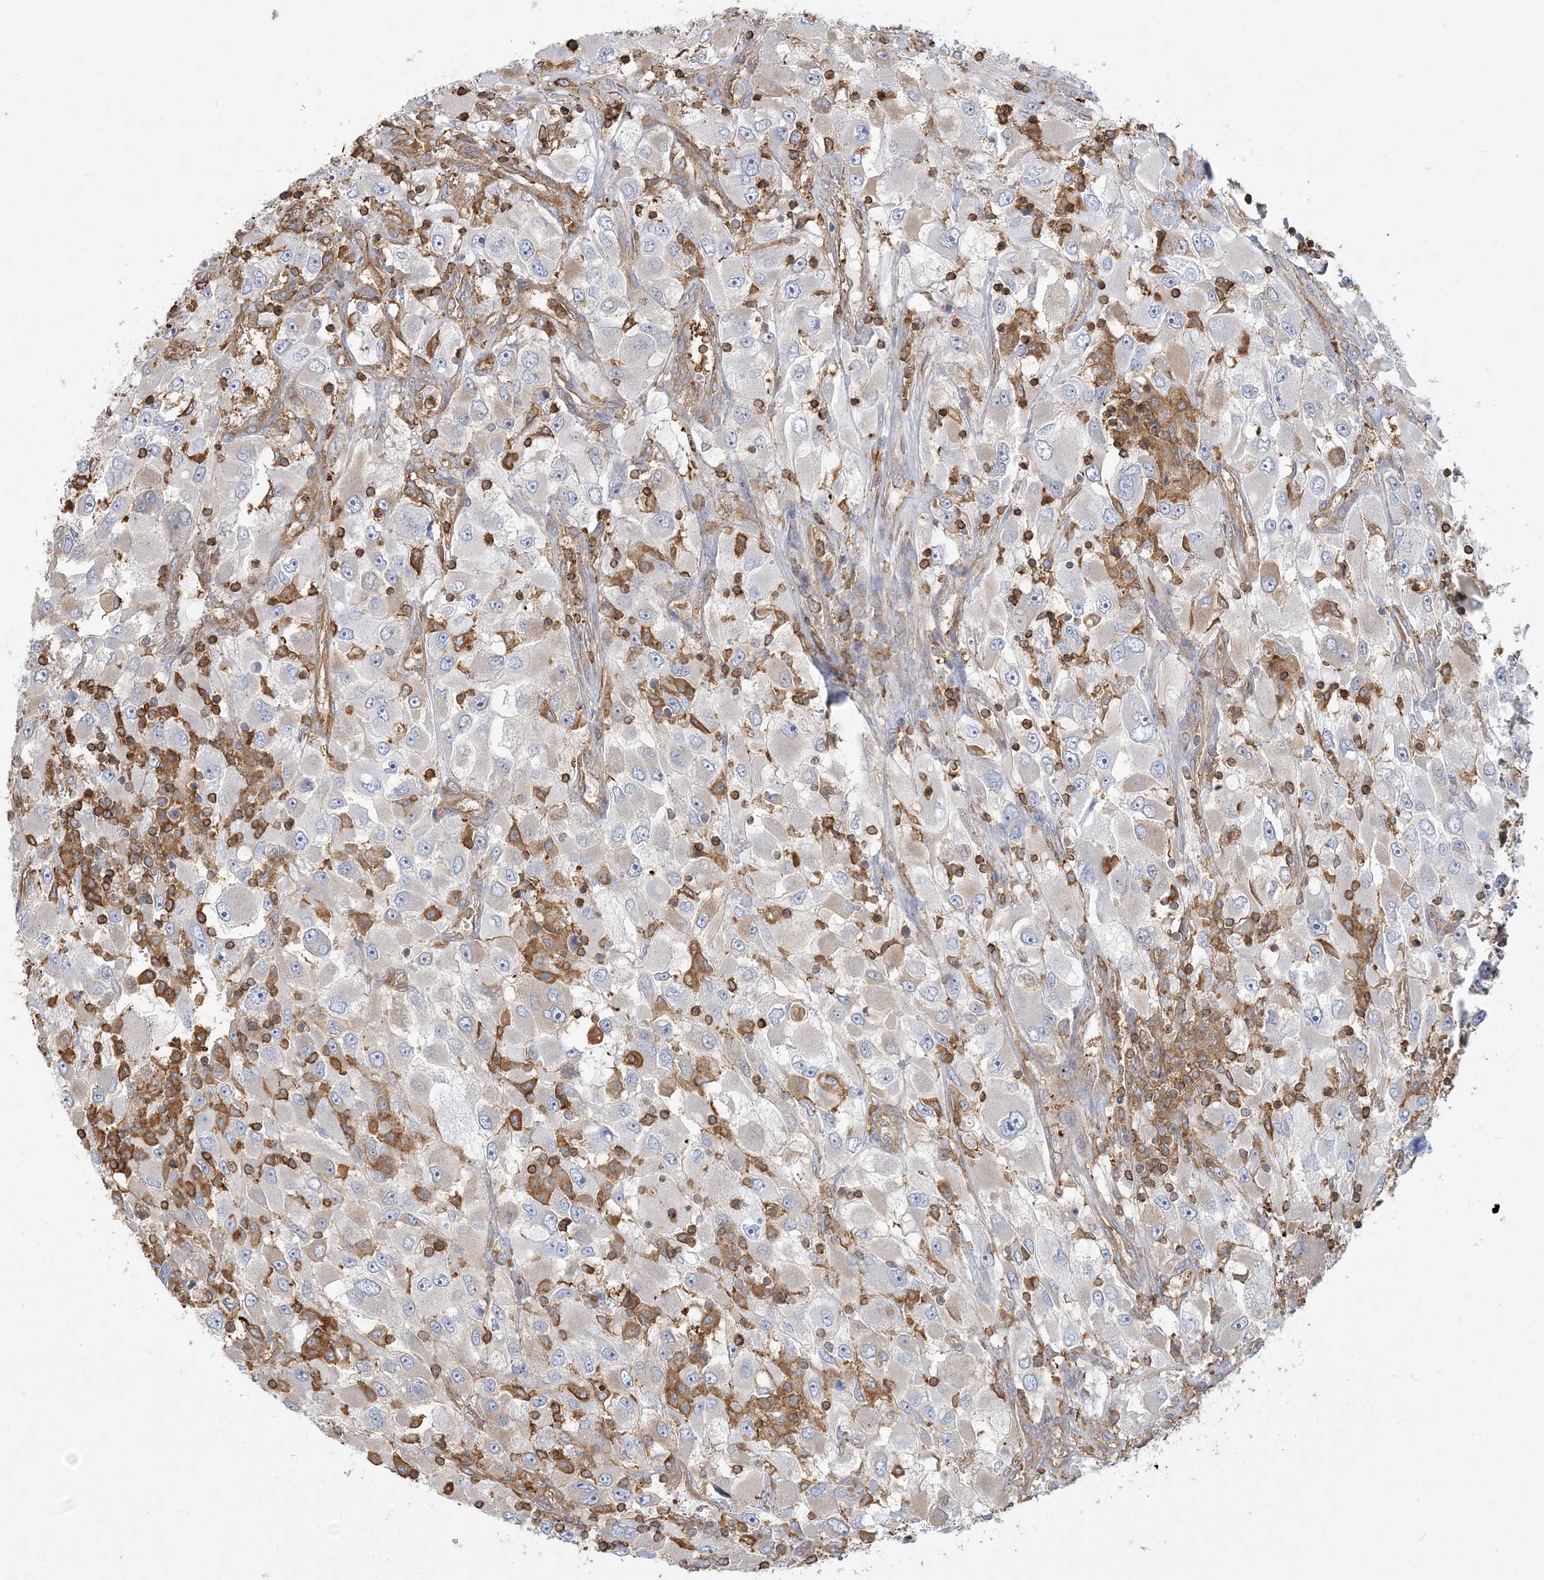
{"staining": {"intensity": "negative", "quantity": "none", "location": "none"}, "tissue": "renal cancer", "cell_type": "Tumor cells", "image_type": "cancer", "snomed": [{"axis": "morphology", "description": "Adenocarcinoma, NOS"}, {"axis": "topography", "description": "Kidney"}], "caption": "This is an immunohistochemistry (IHC) image of adenocarcinoma (renal). There is no positivity in tumor cells.", "gene": "ANKS1A", "patient": {"sex": "female", "age": 52}}